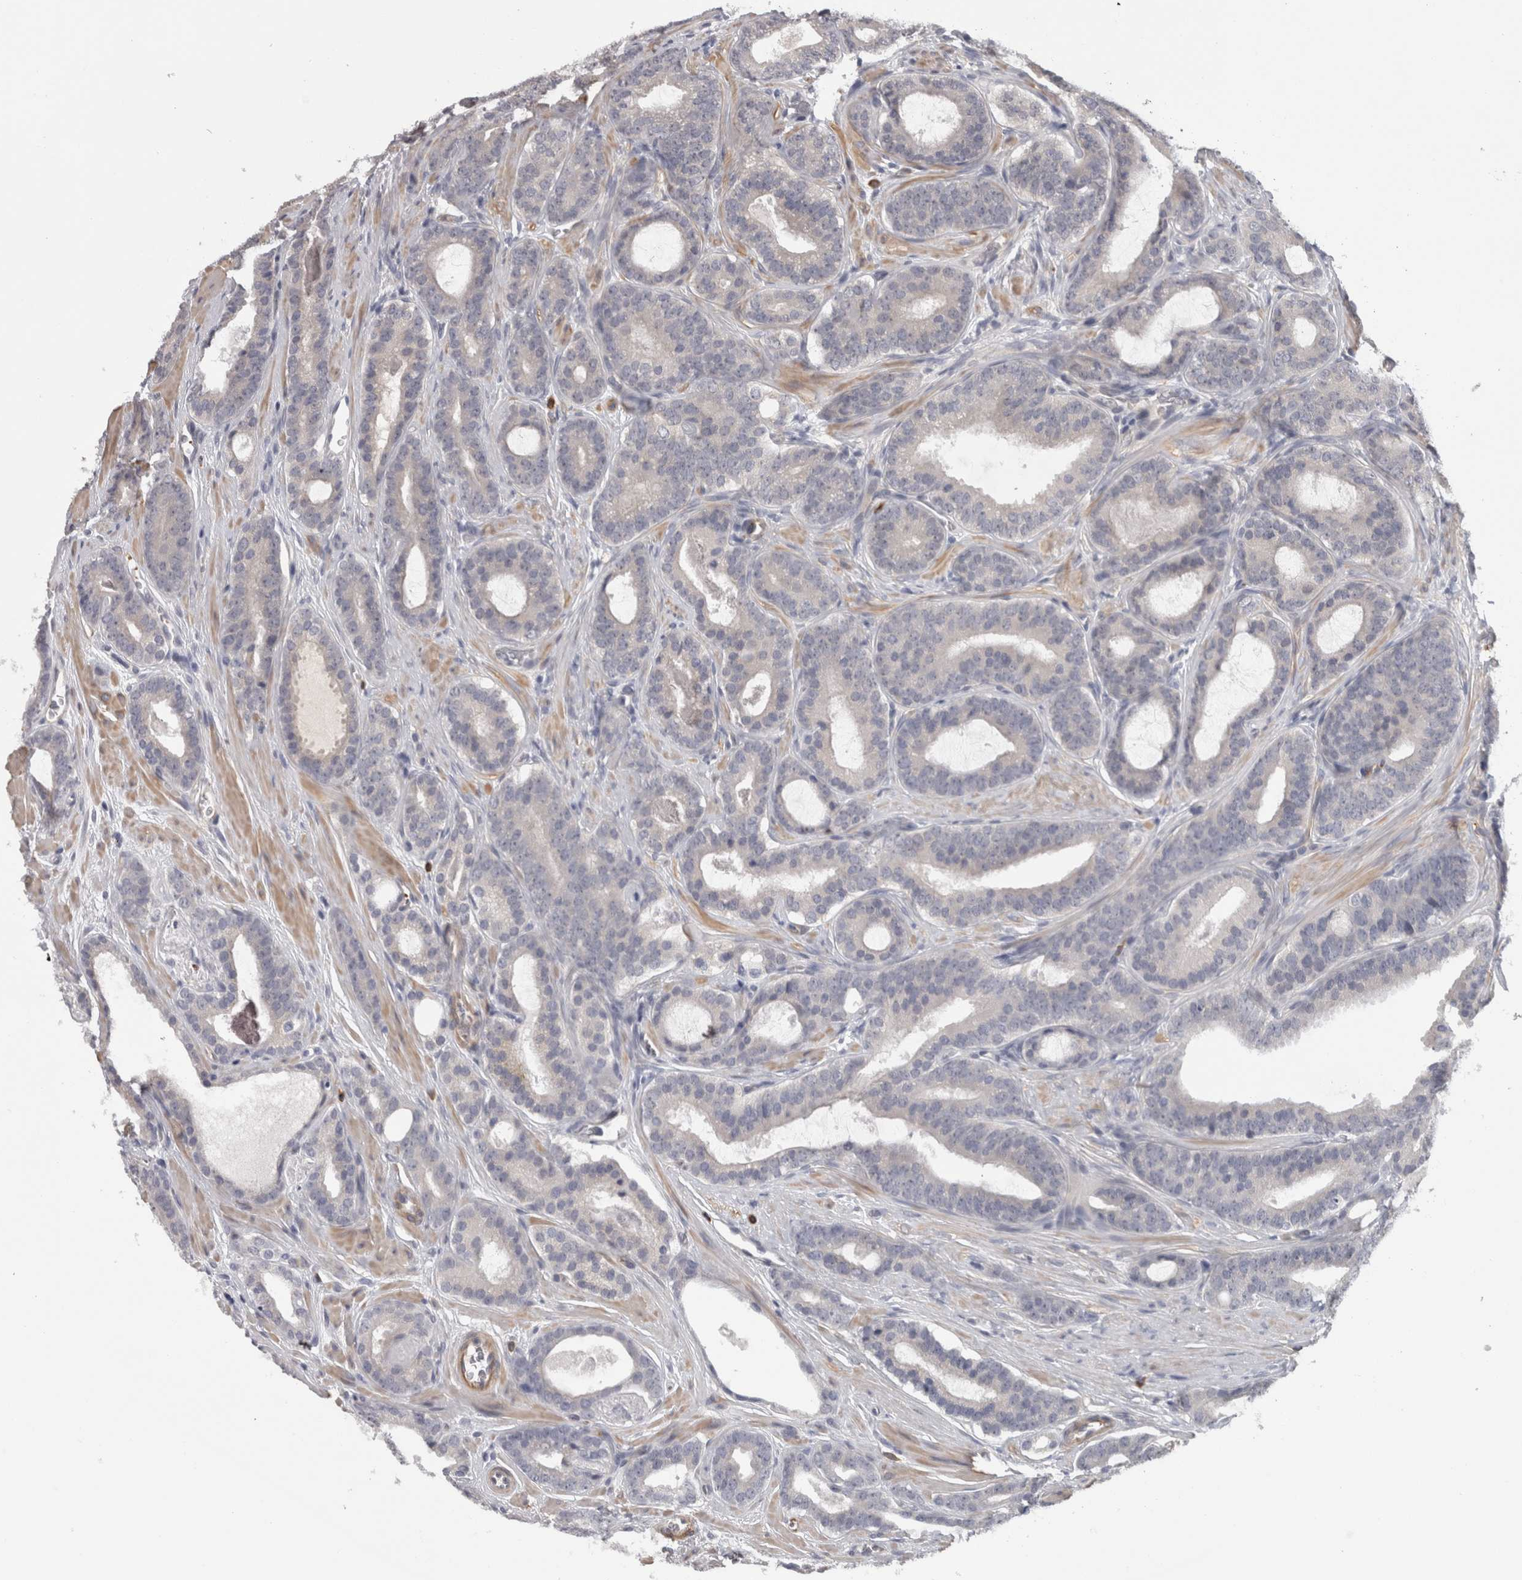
{"staining": {"intensity": "negative", "quantity": "none", "location": "none"}, "tissue": "prostate cancer", "cell_type": "Tumor cells", "image_type": "cancer", "snomed": [{"axis": "morphology", "description": "Adenocarcinoma, High grade"}, {"axis": "topography", "description": "Prostate"}], "caption": "This is an immunohistochemistry (IHC) photomicrograph of human adenocarcinoma (high-grade) (prostate). There is no positivity in tumor cells.", "gene": "RMDN1", "patient": {"sex": "male", "age": 60}}